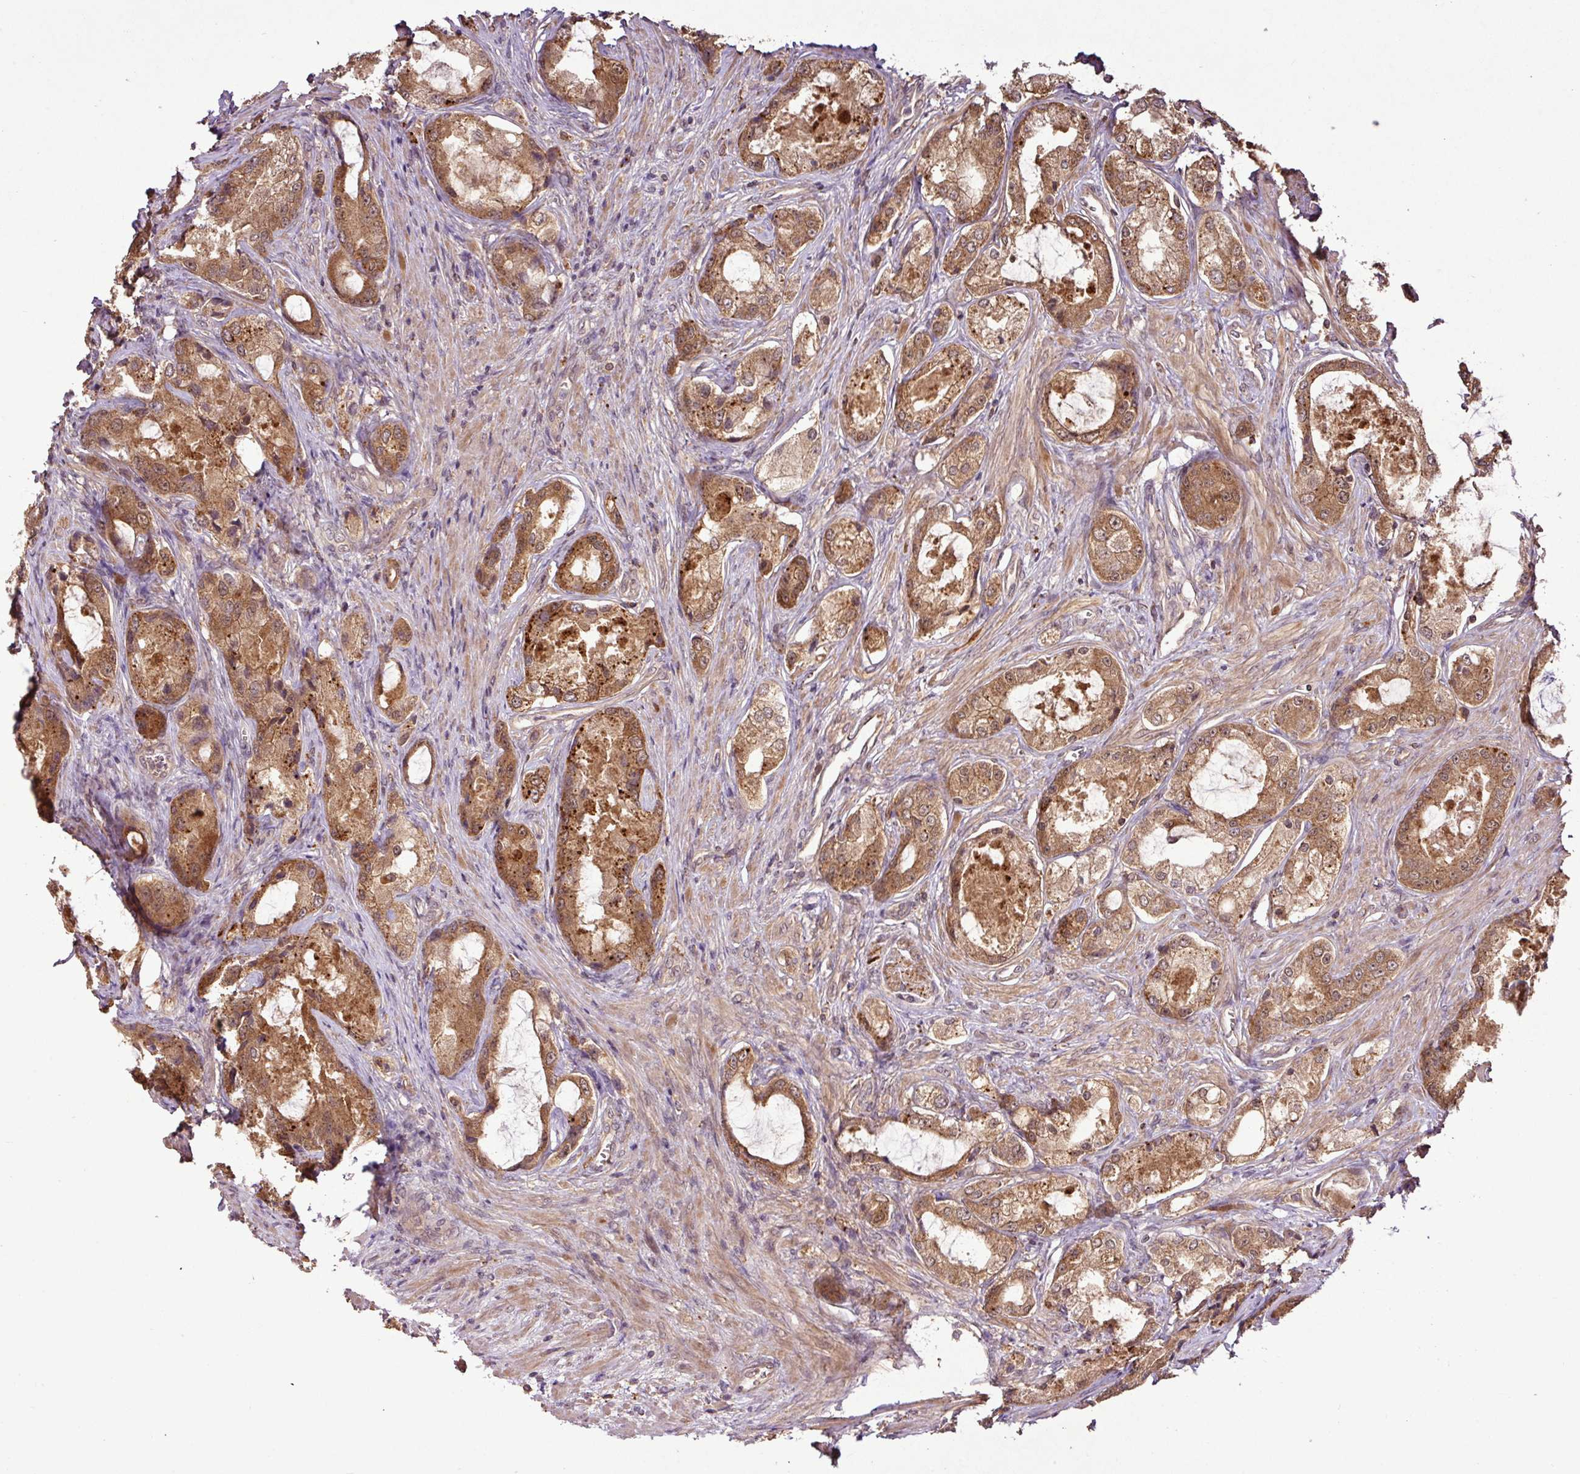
{"staining": {"intensity": "strong", "quantity": ">75%", "location": "cytoplasmic/membranous,nuclear"}, "tissue": "prostate cancer", "cell_type": "Tumor cells", "image_type": "cancer", "snomed": [{"axis": "morphology", "description": "Adenocarcinoma, Low grade"}, {"axis": "topography", "description": "Prostate"}], "caption": "A histopathology image showing strong cytoplasmic/membranous and nuclear staining in about >75% of tumor cells in prostate low-grade adenocarcinoma, as visualized by brown immunohistochemical staining.", "gene": "FAIM", "patient": {"sex": "male", "age": 68}}